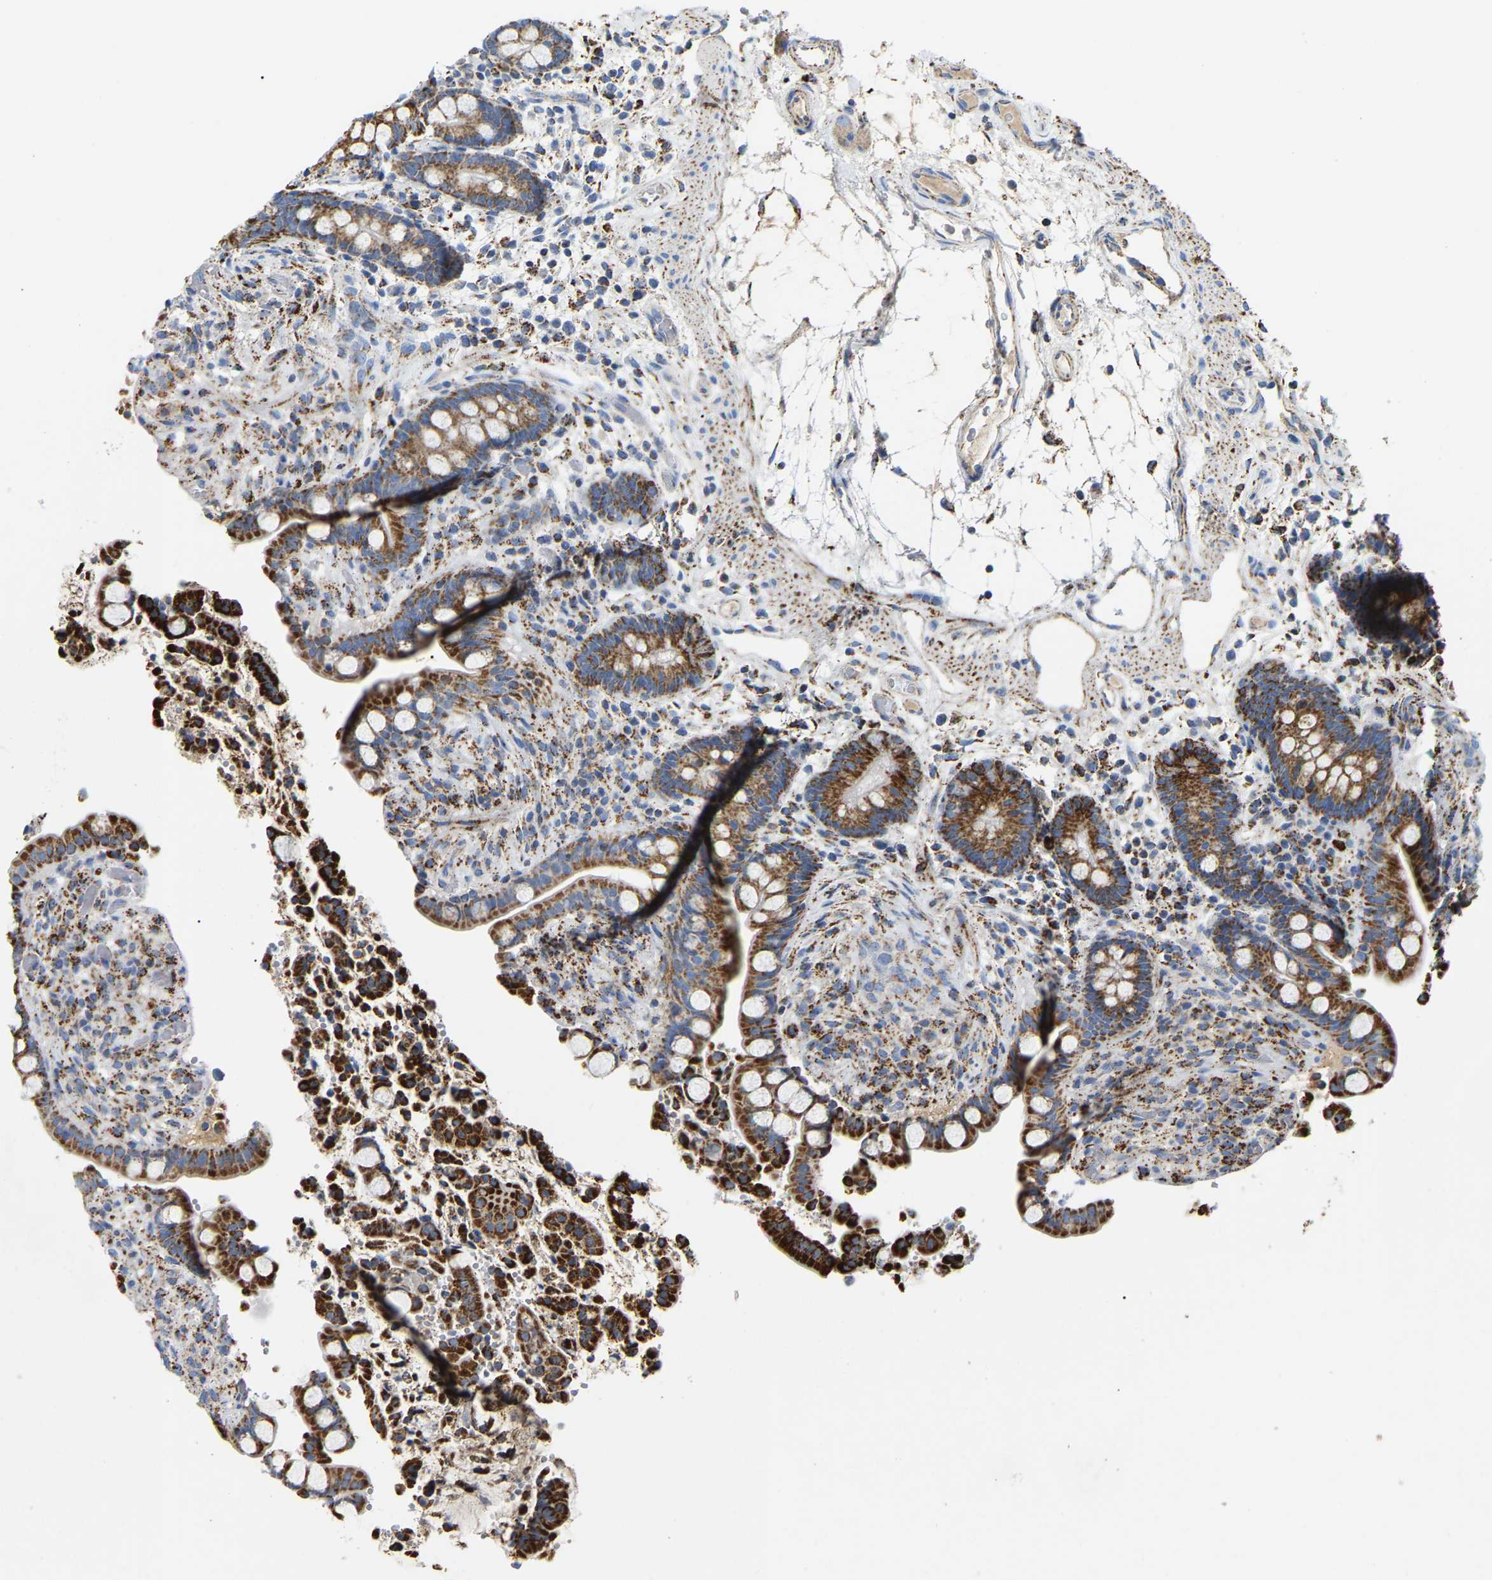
{"staining": {"intensity": "moderate", "quantity": ">75%", "location": "cytoplasmic/membranous"}, "tissue": "colon", "cell_type": "Endothelial cells", "image_type": "normal", "snomed": [{"axis": "morphology", "description": "Normal tissue, NOS"}, {"axis": "topography", "description": "Colon"}], "caption": "DAB immunohistochemical staining of normal colon displays moderate cytoplasmic/membranous protein expression in approximately >75% of endothelial cells.", "gene": "HIBADH", "patient": {"sex": "male", "age": 73}}